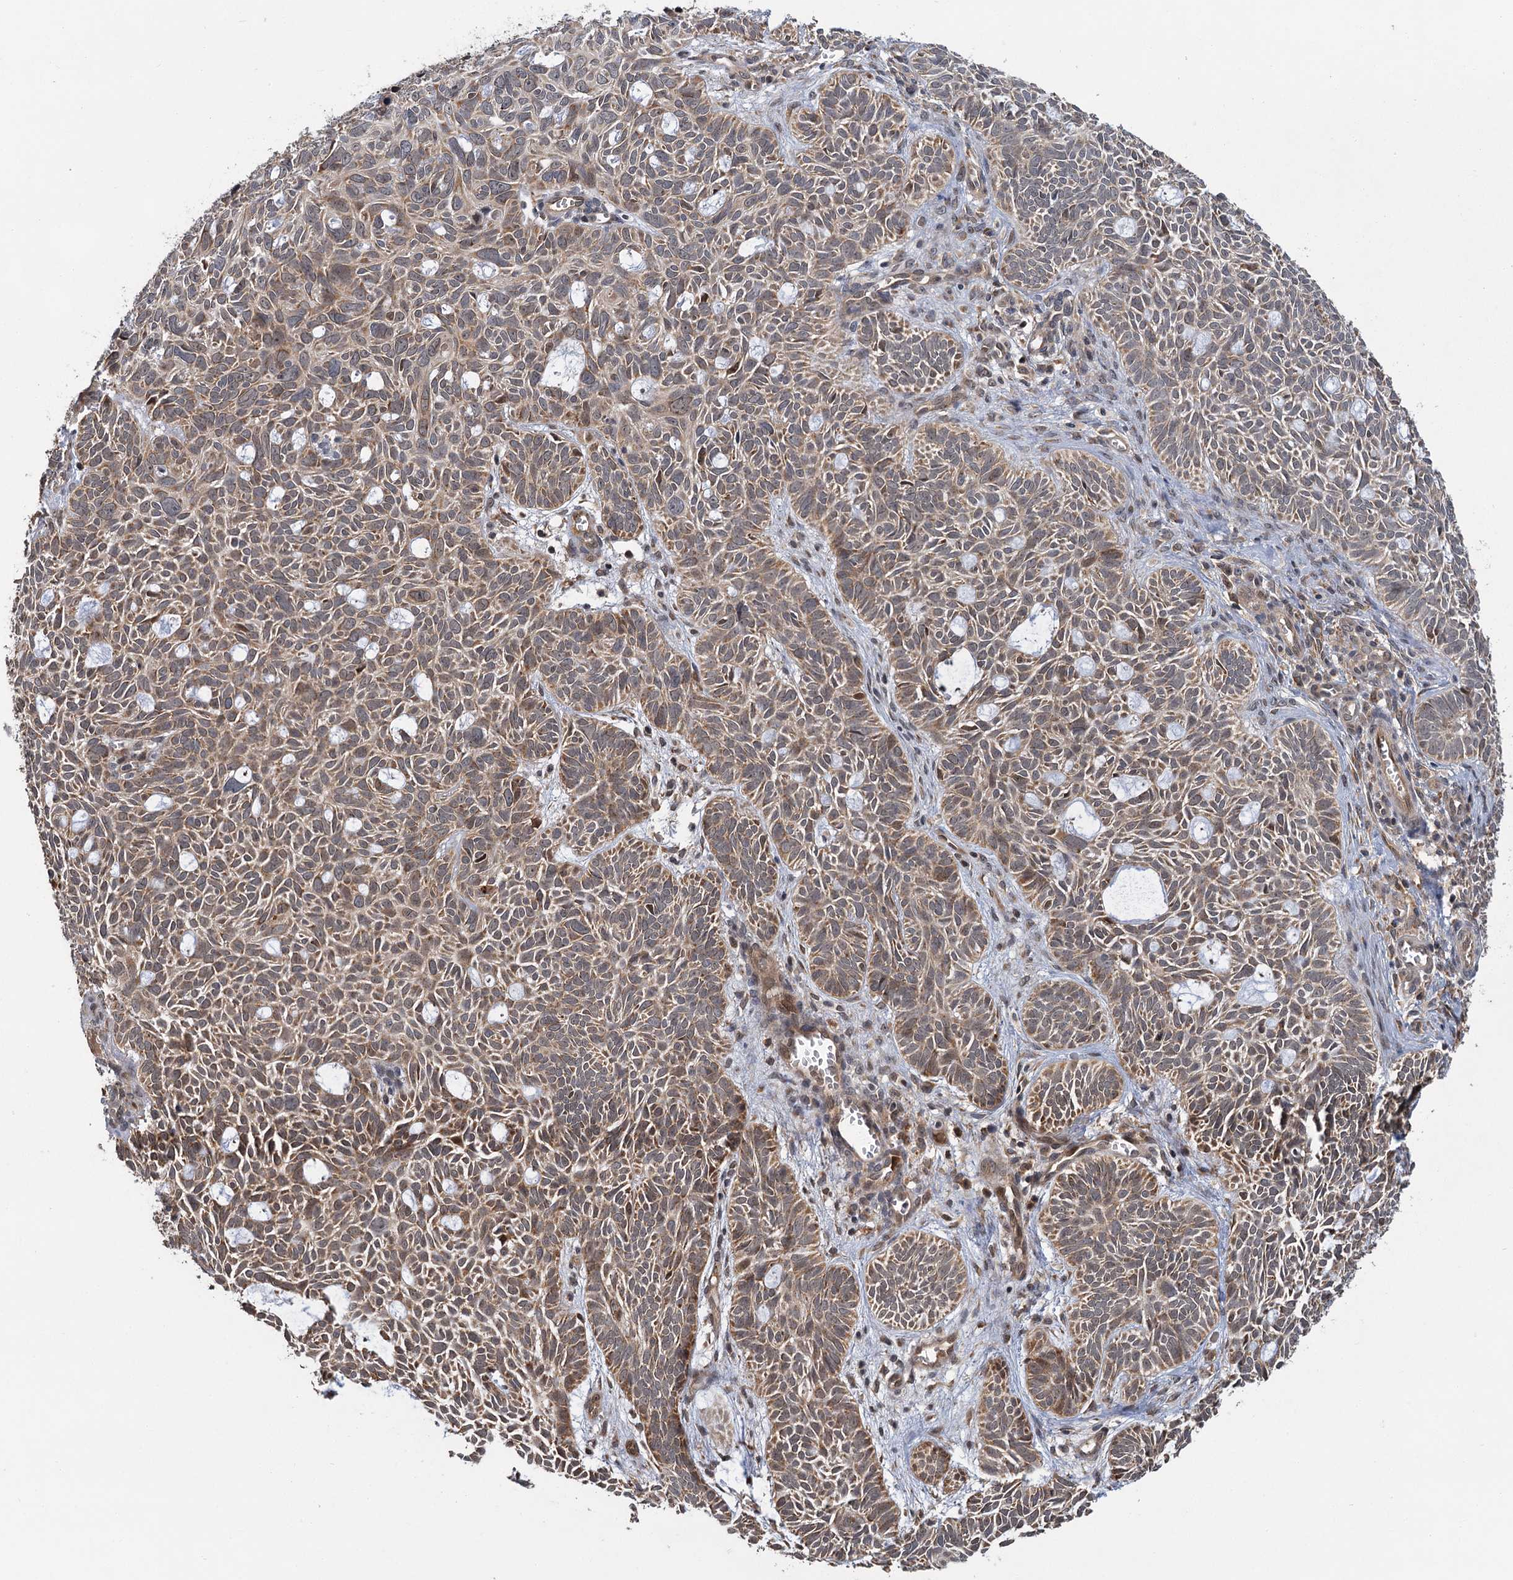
{"staining": {"intensity": "moderate", "quantity": ">75%", "location": "cytoplasmic/membranous"}, "tissue": "skin cancer", "cell_type": "Tumor cells", "image_type": "cancer", "snomed": [{"axis": "morphology", "description": "Basal cell carcinoma"}, {"axis": "topography", "description": "Skin"}], "caption": "Moderate cytoplasmic/membranous staining is identified in about >75% of tumor cells in skin cancer (basal cell carcinoma). (DAB (3,3'-diaminobenzidine) IHC, brown staining for protein, blue staining for nuclei).", "gene": "APBA2", "patient": {"sex": "male", "age": 69}}